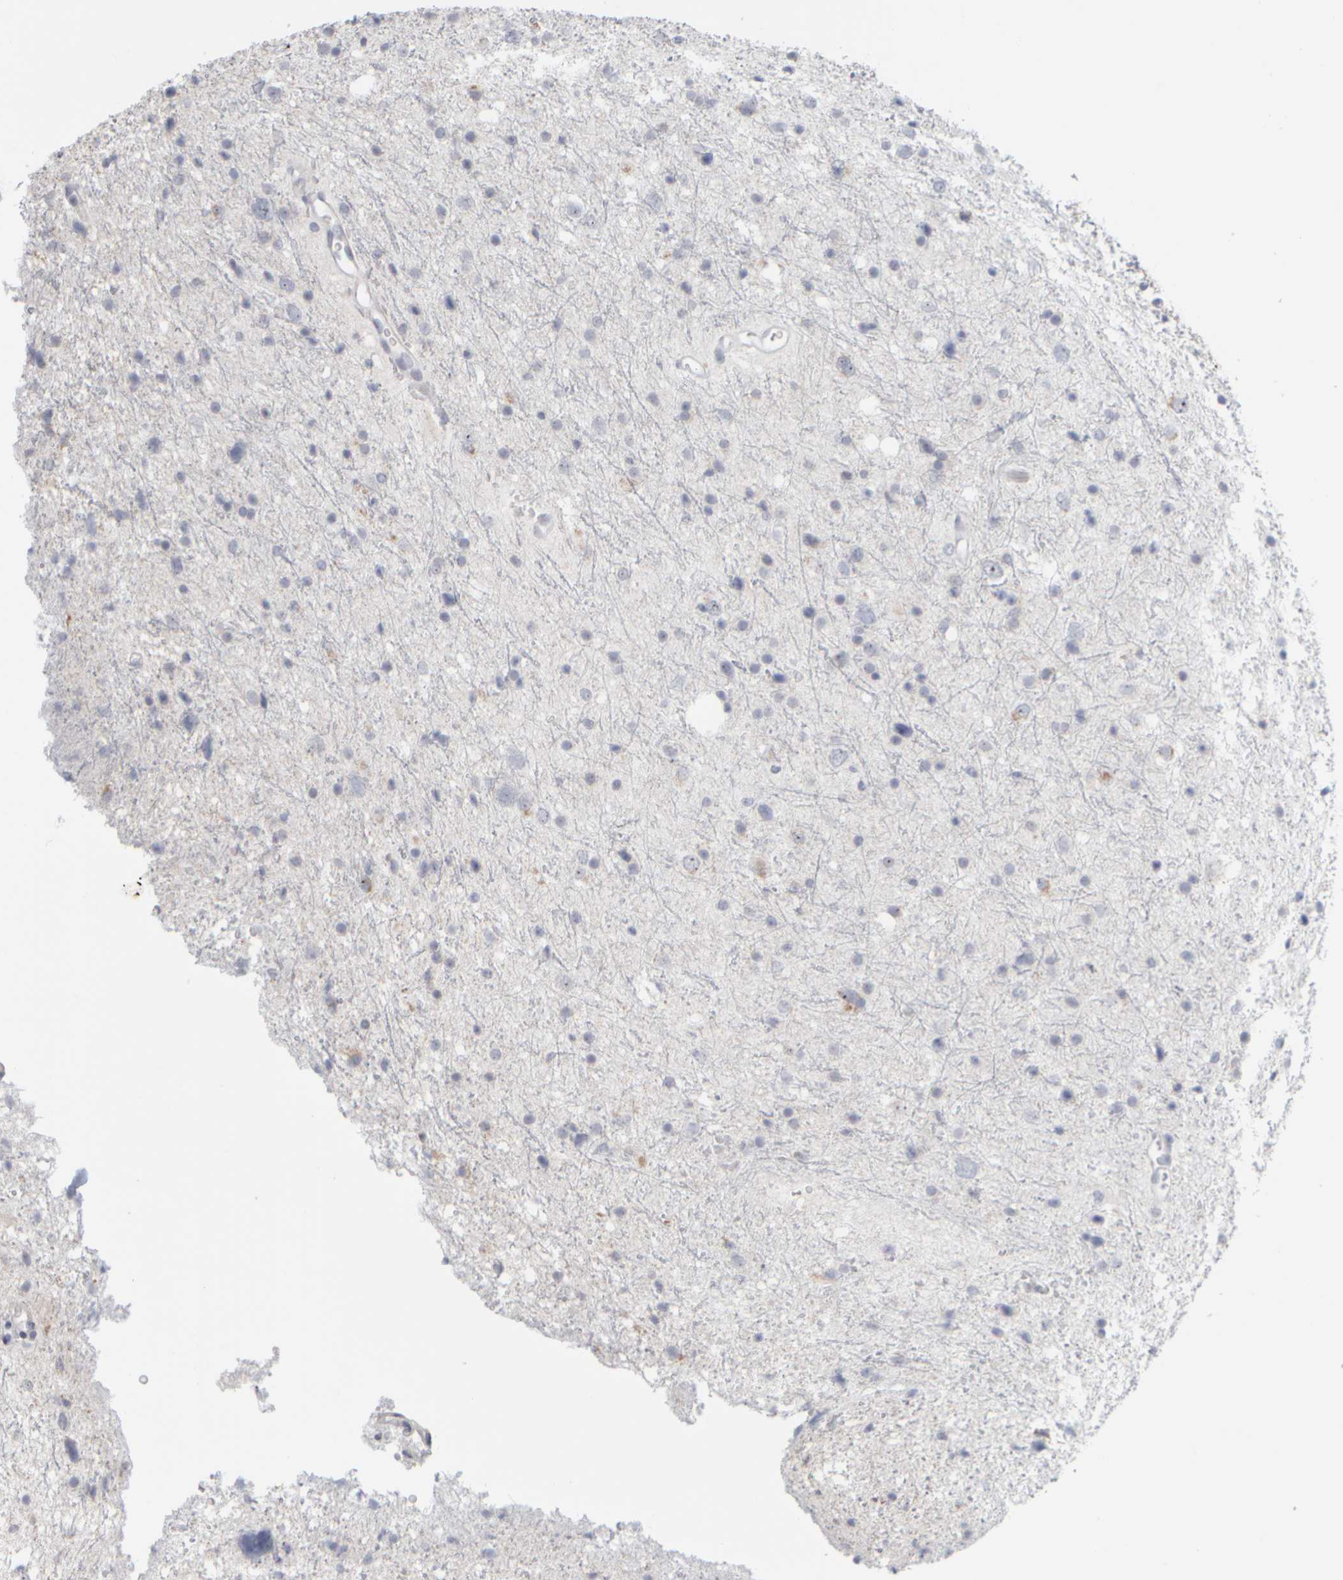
{"staining": {"intensity": "moderate", "quantity": "<25%", "location": "nuclear"}, "tissue": "glioma", "cell_type": "Tumor cells", "image_type": "cancer", "snomed": [{"axis": "morphology", "description": "Glioma, malignant, Low grade"}, {"axis": "topography", "description": "Brain"}], "caption": "This histopathology image displays immunohistochemistry (IHC) staining of glioma, with low moderate nuclear positivity in about <25% of tumor cells.", "gene": "DCXR", "patient": {"sex": "female", "age": 37}}